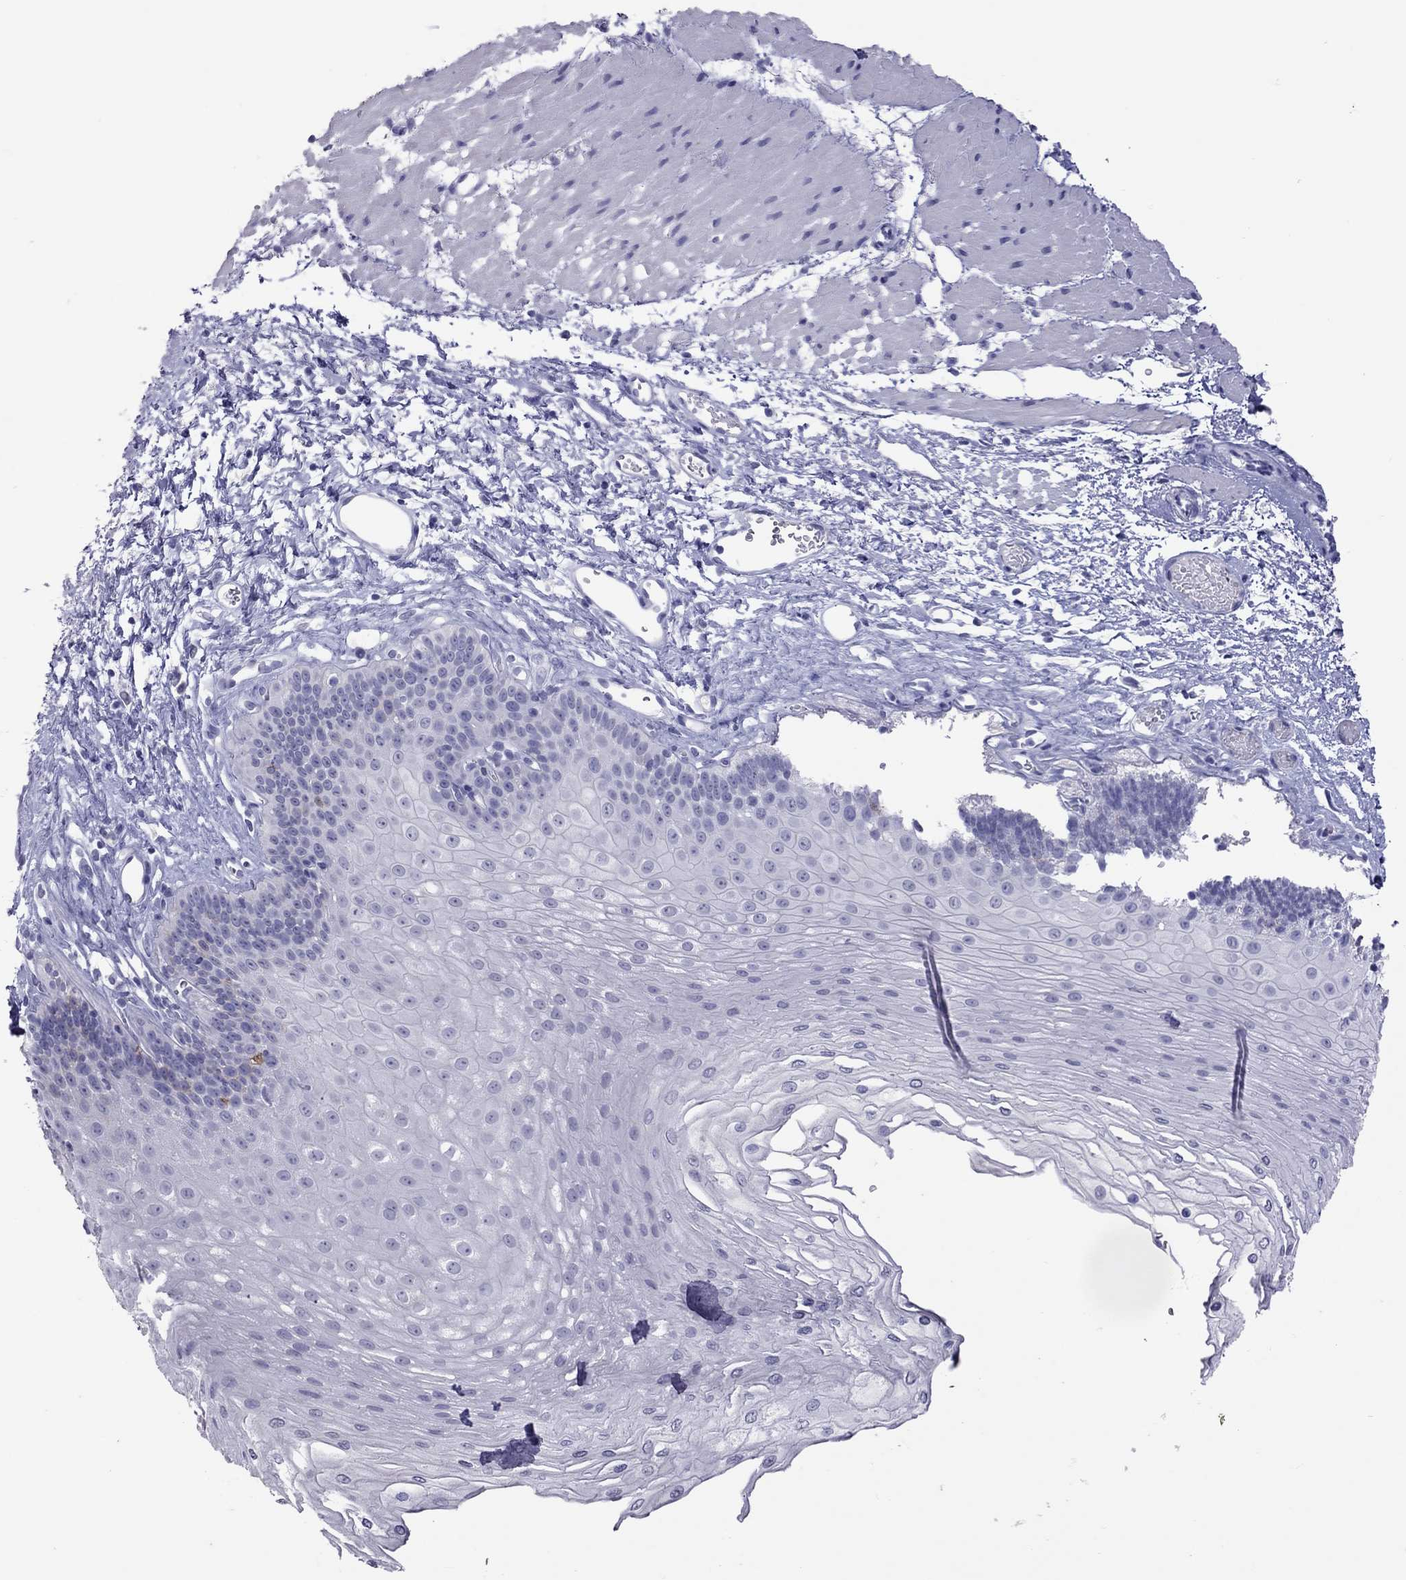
{"staining": {"intensity": "negative", "quantity": "none", "location": "none"}, "tissue": "esophagus", "cell_type": "Squamous epithelial cells", "image_type": "normal", "snomed": [{"axis": "morphology", "description": "Normal tissue, NOS"}, {"axis": "topography", "description": "Esophagus"}], "caption": "Squamous epithelial cells show no significant positivity in normal esophagus. (DAB IHC visualized using brightfield microscopy, high magnification).", "gene": "MUC16", "patient": {"sex": "female", "age": 62}}